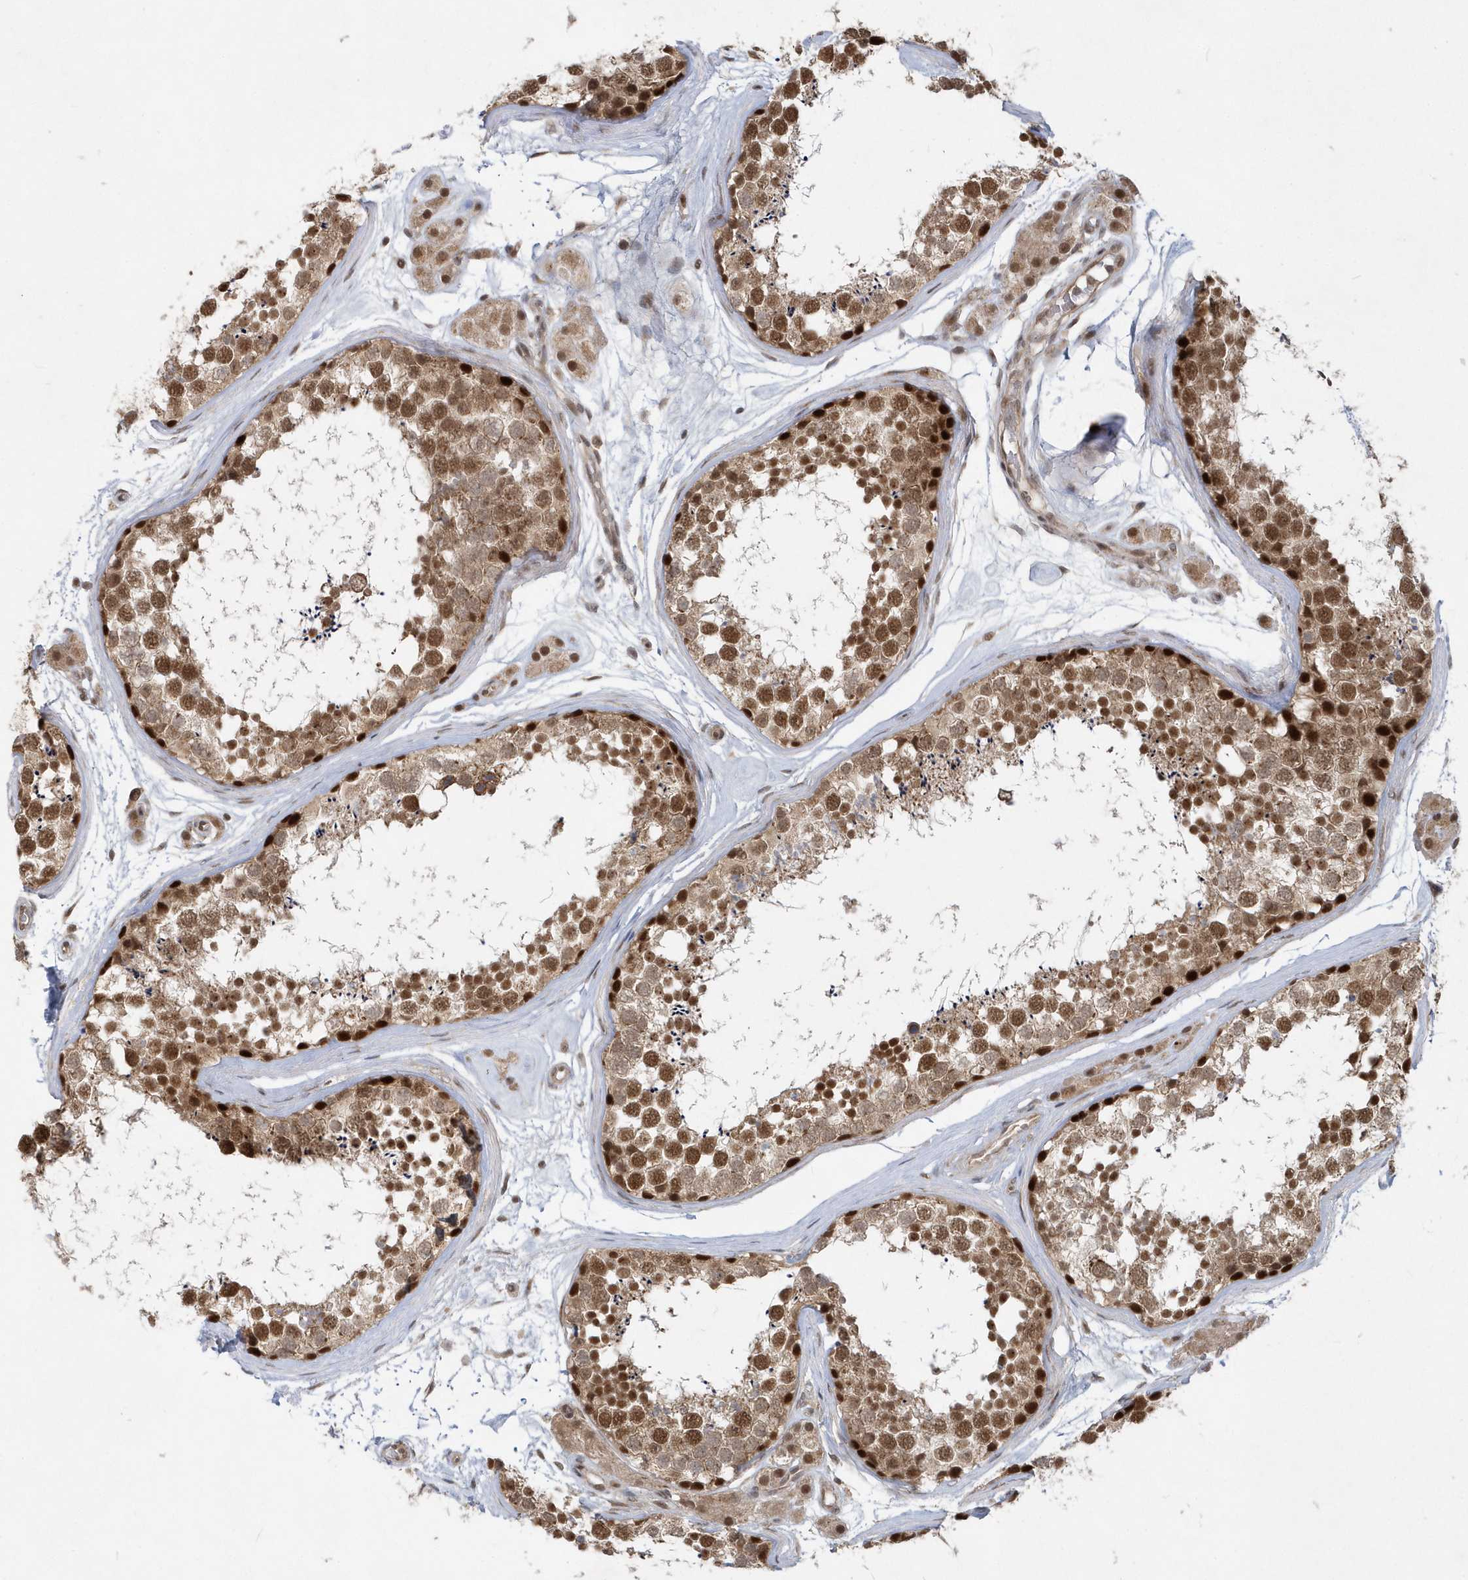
{"staining": {"intensity": "moderate", "quantity": ">75%", "location": "cytoplasmic/membranous,nuclear"}, "tissue": "testis", "cell_type": "Cells in seminiferous ducts", "image_type": "normal", "snomed": [{"axis": "morphology", "description": "Normal tissue, NOS"}, {"axis": "topography", "description": "Testis"}], "caption": "Protein expression analysis of normal human testis reveals moderate cytoplasmic/membranous,nuclear positivity in about >75% of cells in seminiferous ducts.", "gene": "MXI1", "patient": {"sex": "male", "age": 56}}